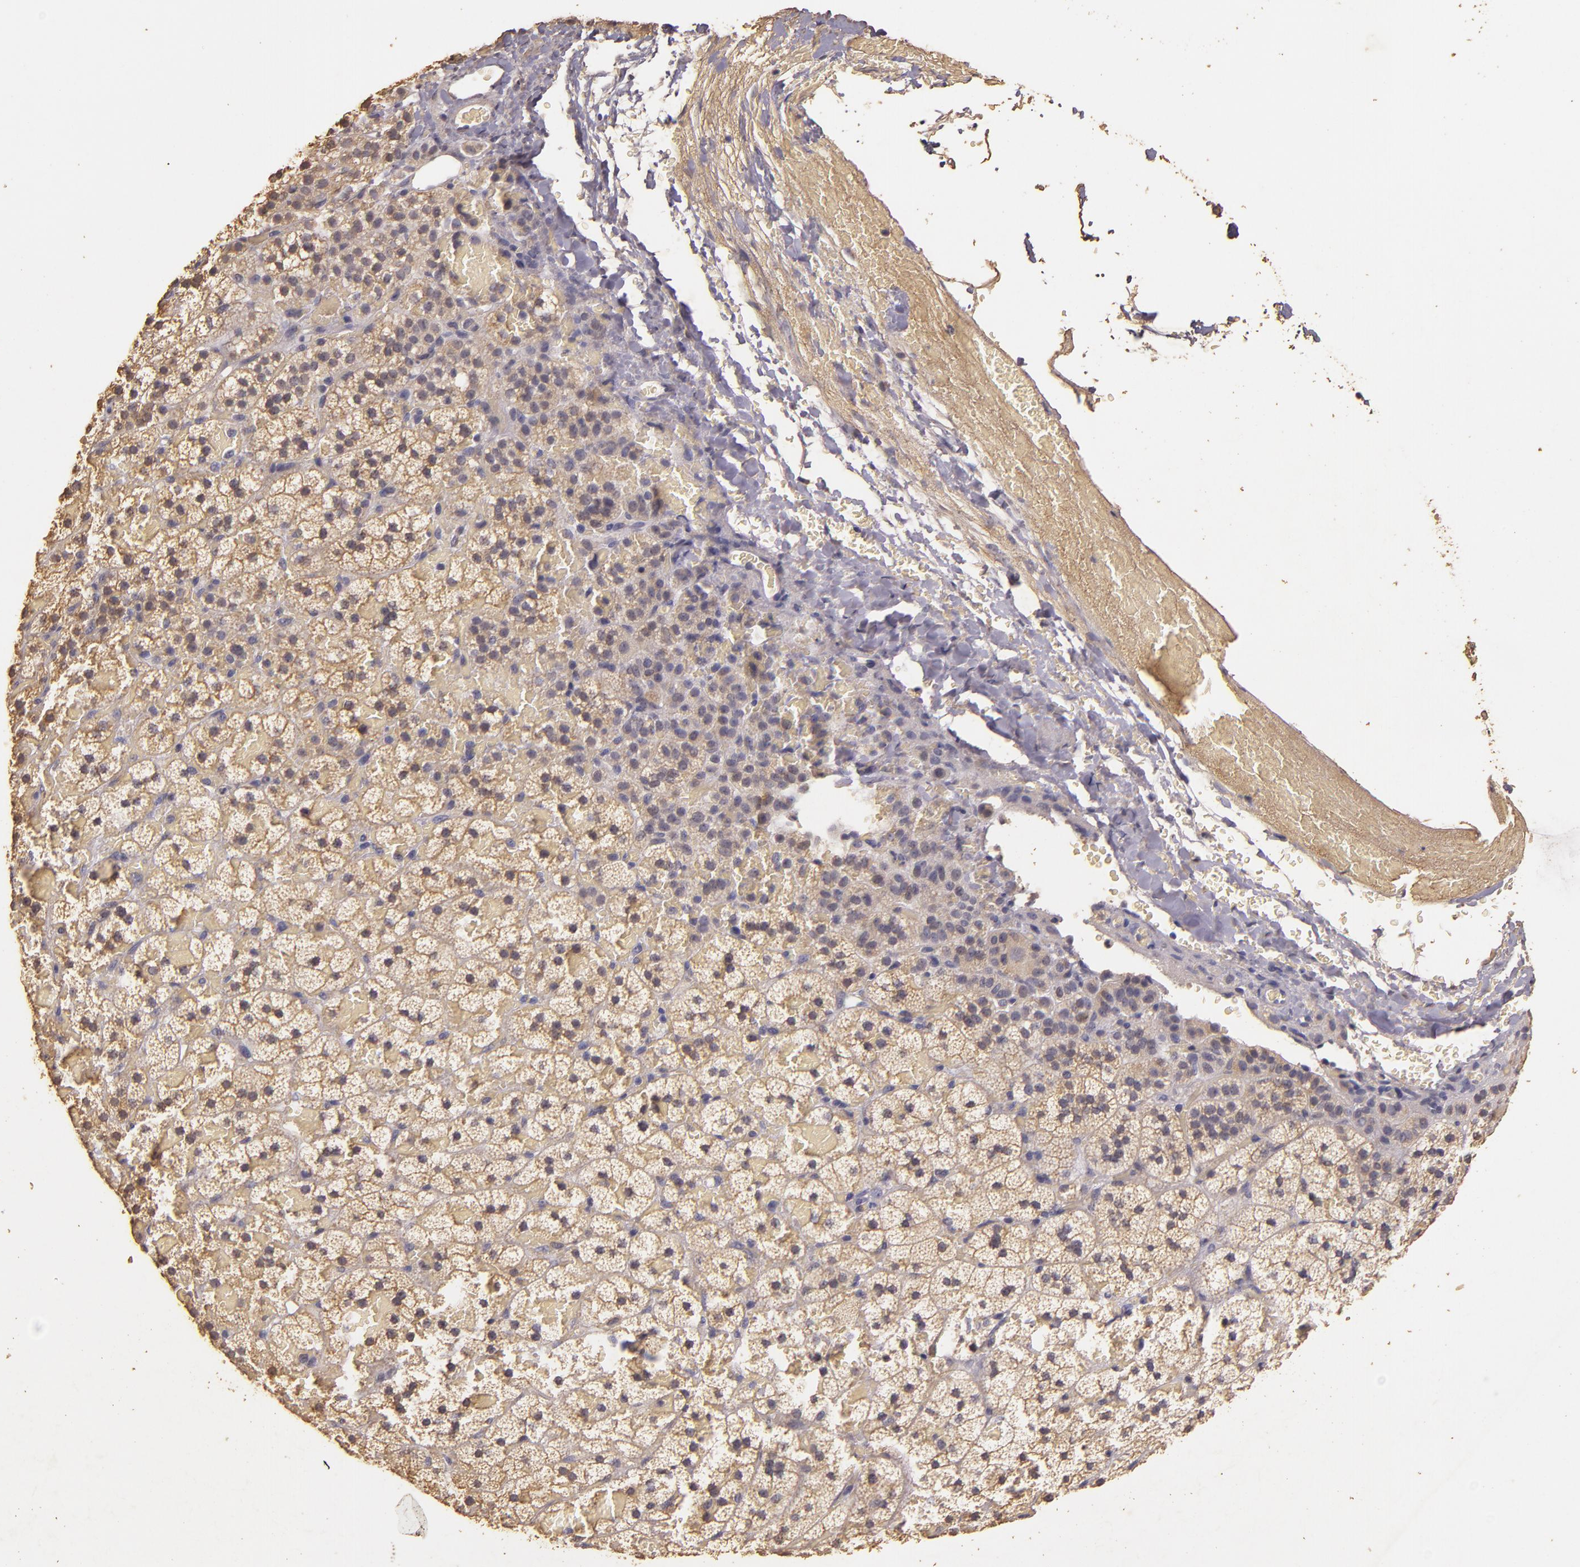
{"staining": {"intensity": "weak", "quantity": "25%-75%", "location": "cytoplasmic/membranous"}, "tissue": "adrenal gland", "cell_type": "Glandular cells", "image_type": "normal", "snomed": [{"axis": "morphology", "description": "Normal tissue, NOS"}, {"axis": "topography", "description": "Adrenal gland"}], "caption": "IHC (DAB) staining of benign human adrenal gland exhibits weak cytoplasmic/membranous protein staining in about 25%-75% of glandular cells. IHC stains the protein of interest in brown and the nuclei are stained blue.", "gene": "BCL2L13", "patient": {"sex": "male", "age": 35}}